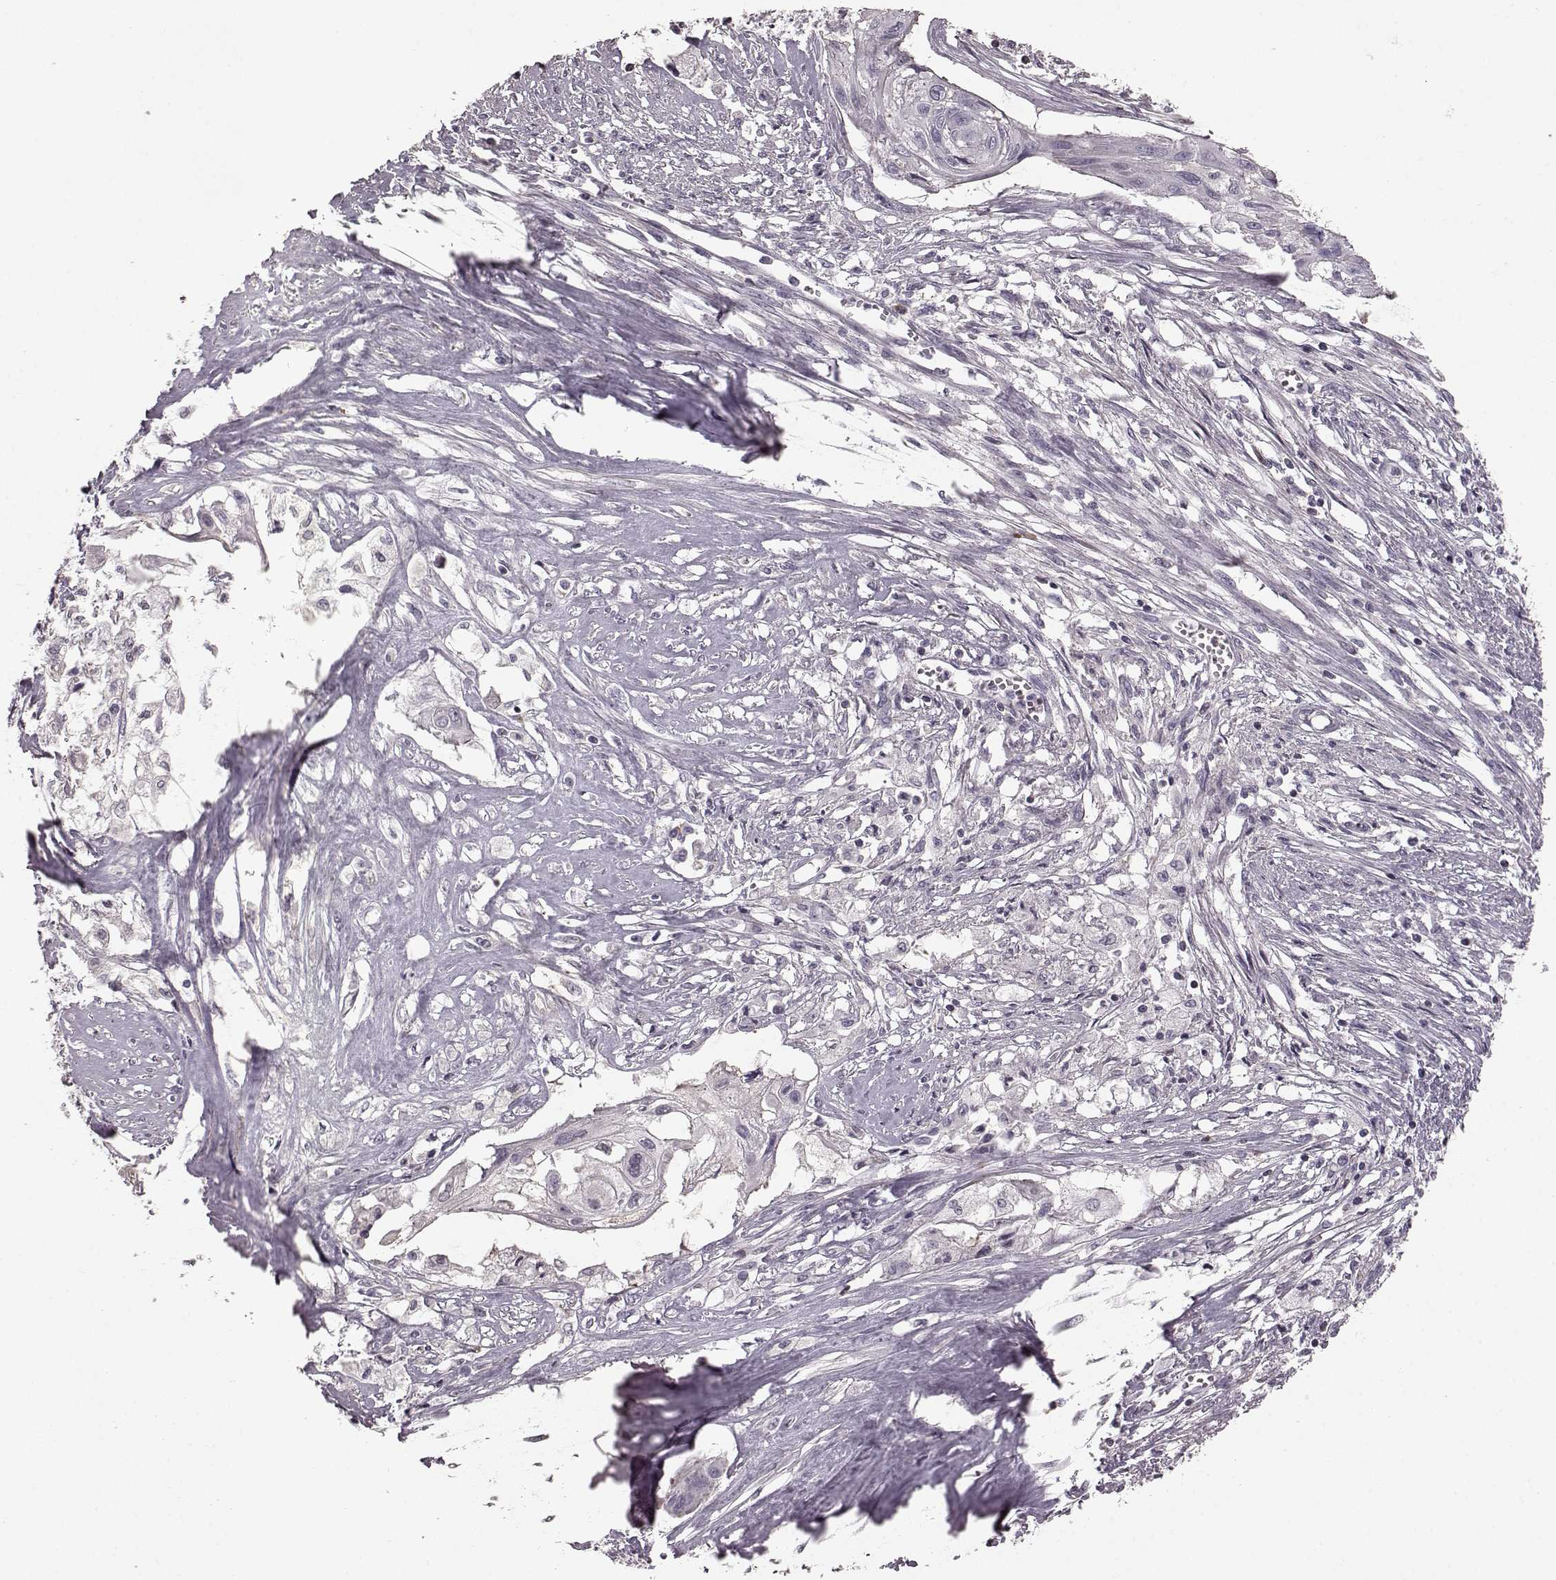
{"staining": {"intensity": "negative", "quantity": "none", "location": "none"}, "tissue": "cervical cancer", "cell_type": "Tumor cells", "image_type": "cancer", "snomed": [{"axis": "morphology", "description": "Squamous cell carcinoma, NOS"}, {"axis": "topography", "description": "Cervix"}], "caption": "DAB (3,3'-diaminobenzidine) immunohistochemical staining of human cervical squamous cell carcinoma shows no significant positivity in tumor cells.", "gene": "PDCD1", "patient": {"sex": "female", "age": 49}}